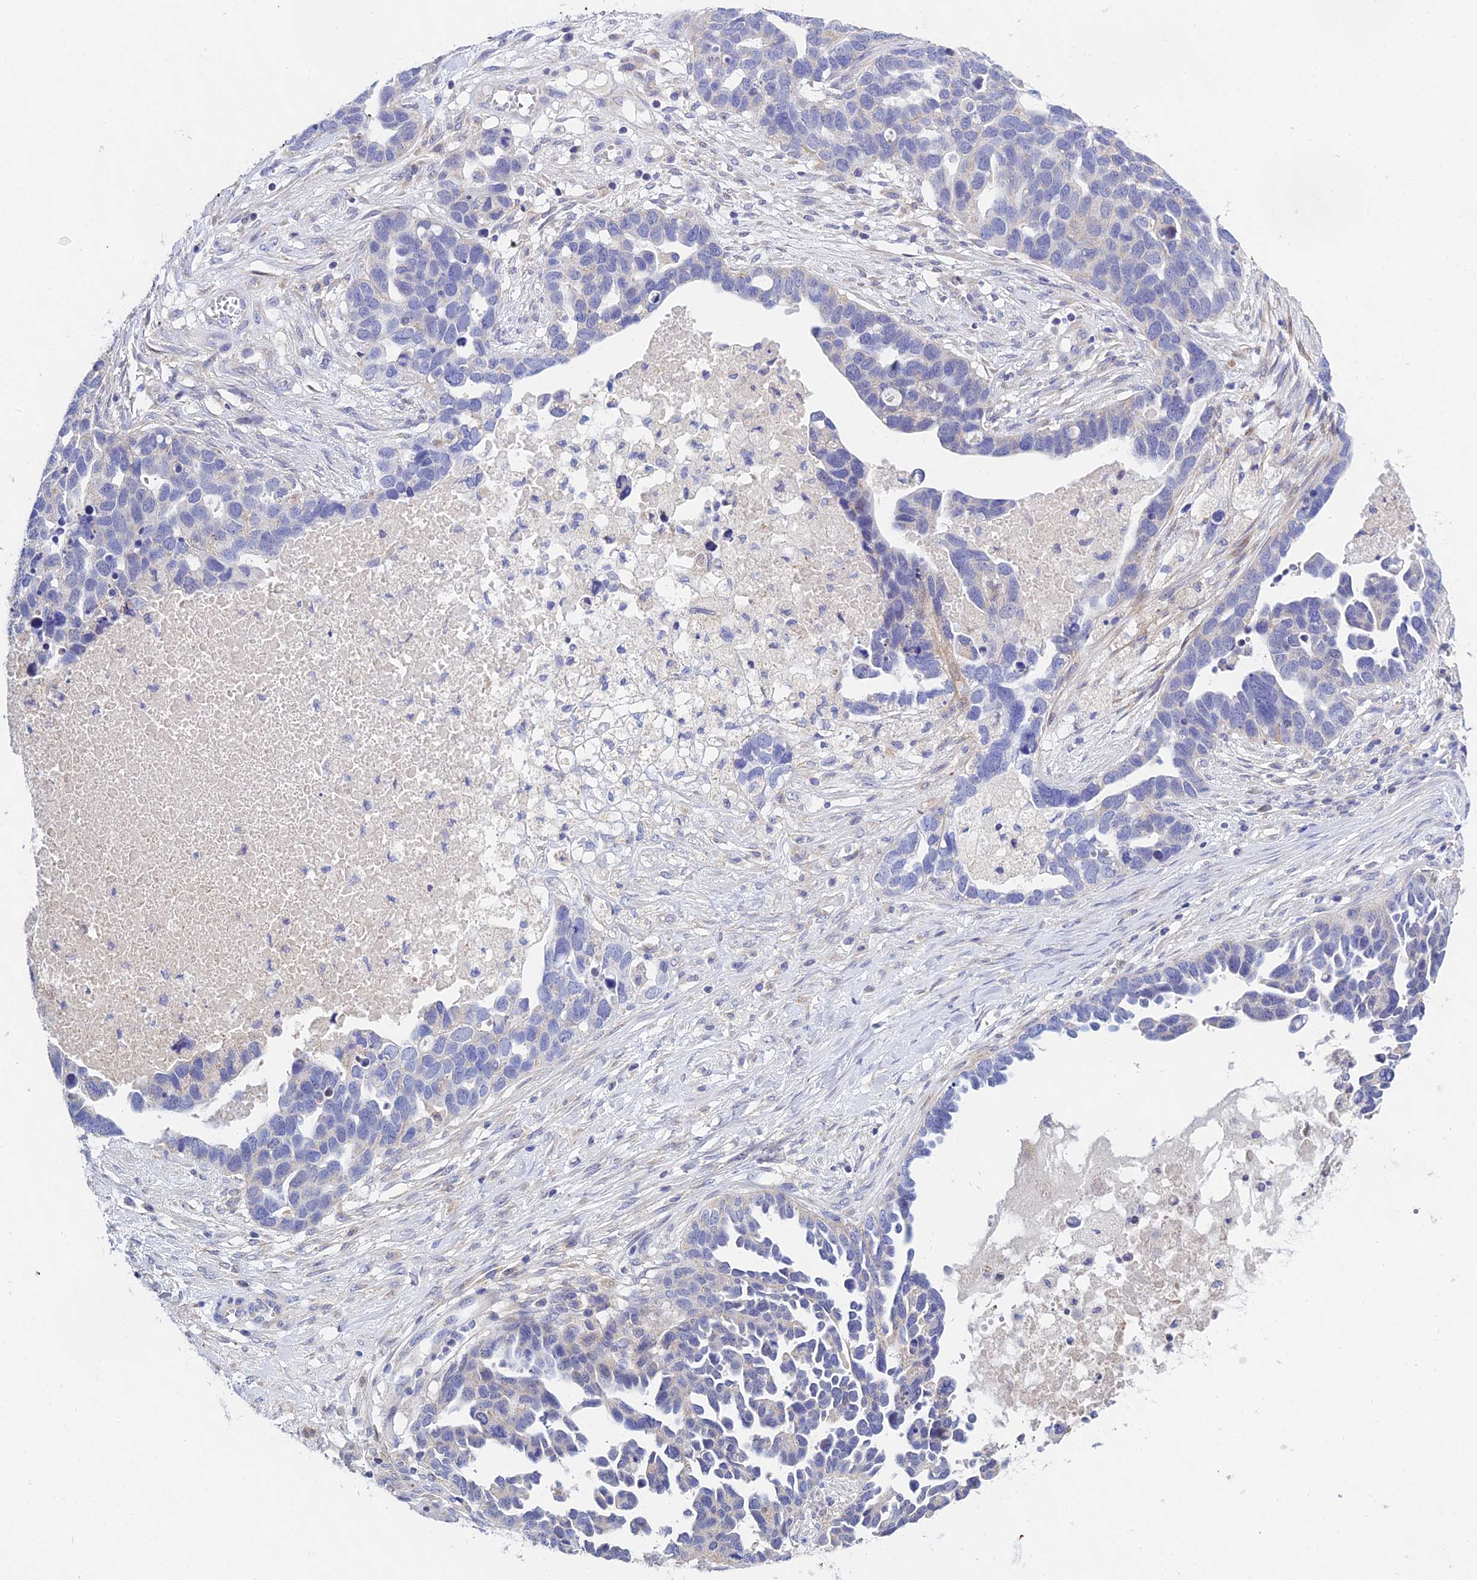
{"staining": {"intensity": "negative", "quantity": "none", "location": "none"}, "tissue": "ovarian cancer", "cell_type": "Tumor cells", "image_type": "cancer", "snomed": [{"axis": "morphology", "description": "Cystadenocarcinoma, serous, NOS"}, {"axis": "topography", "description": "Ovary"}], "caption": "The photomicrograph exhibits no staining of tumor cells in ovarian serous cystadenocarcinoma.", "gene": "PPP2R2C", "patient": {"sex": "female", "age": 54}}